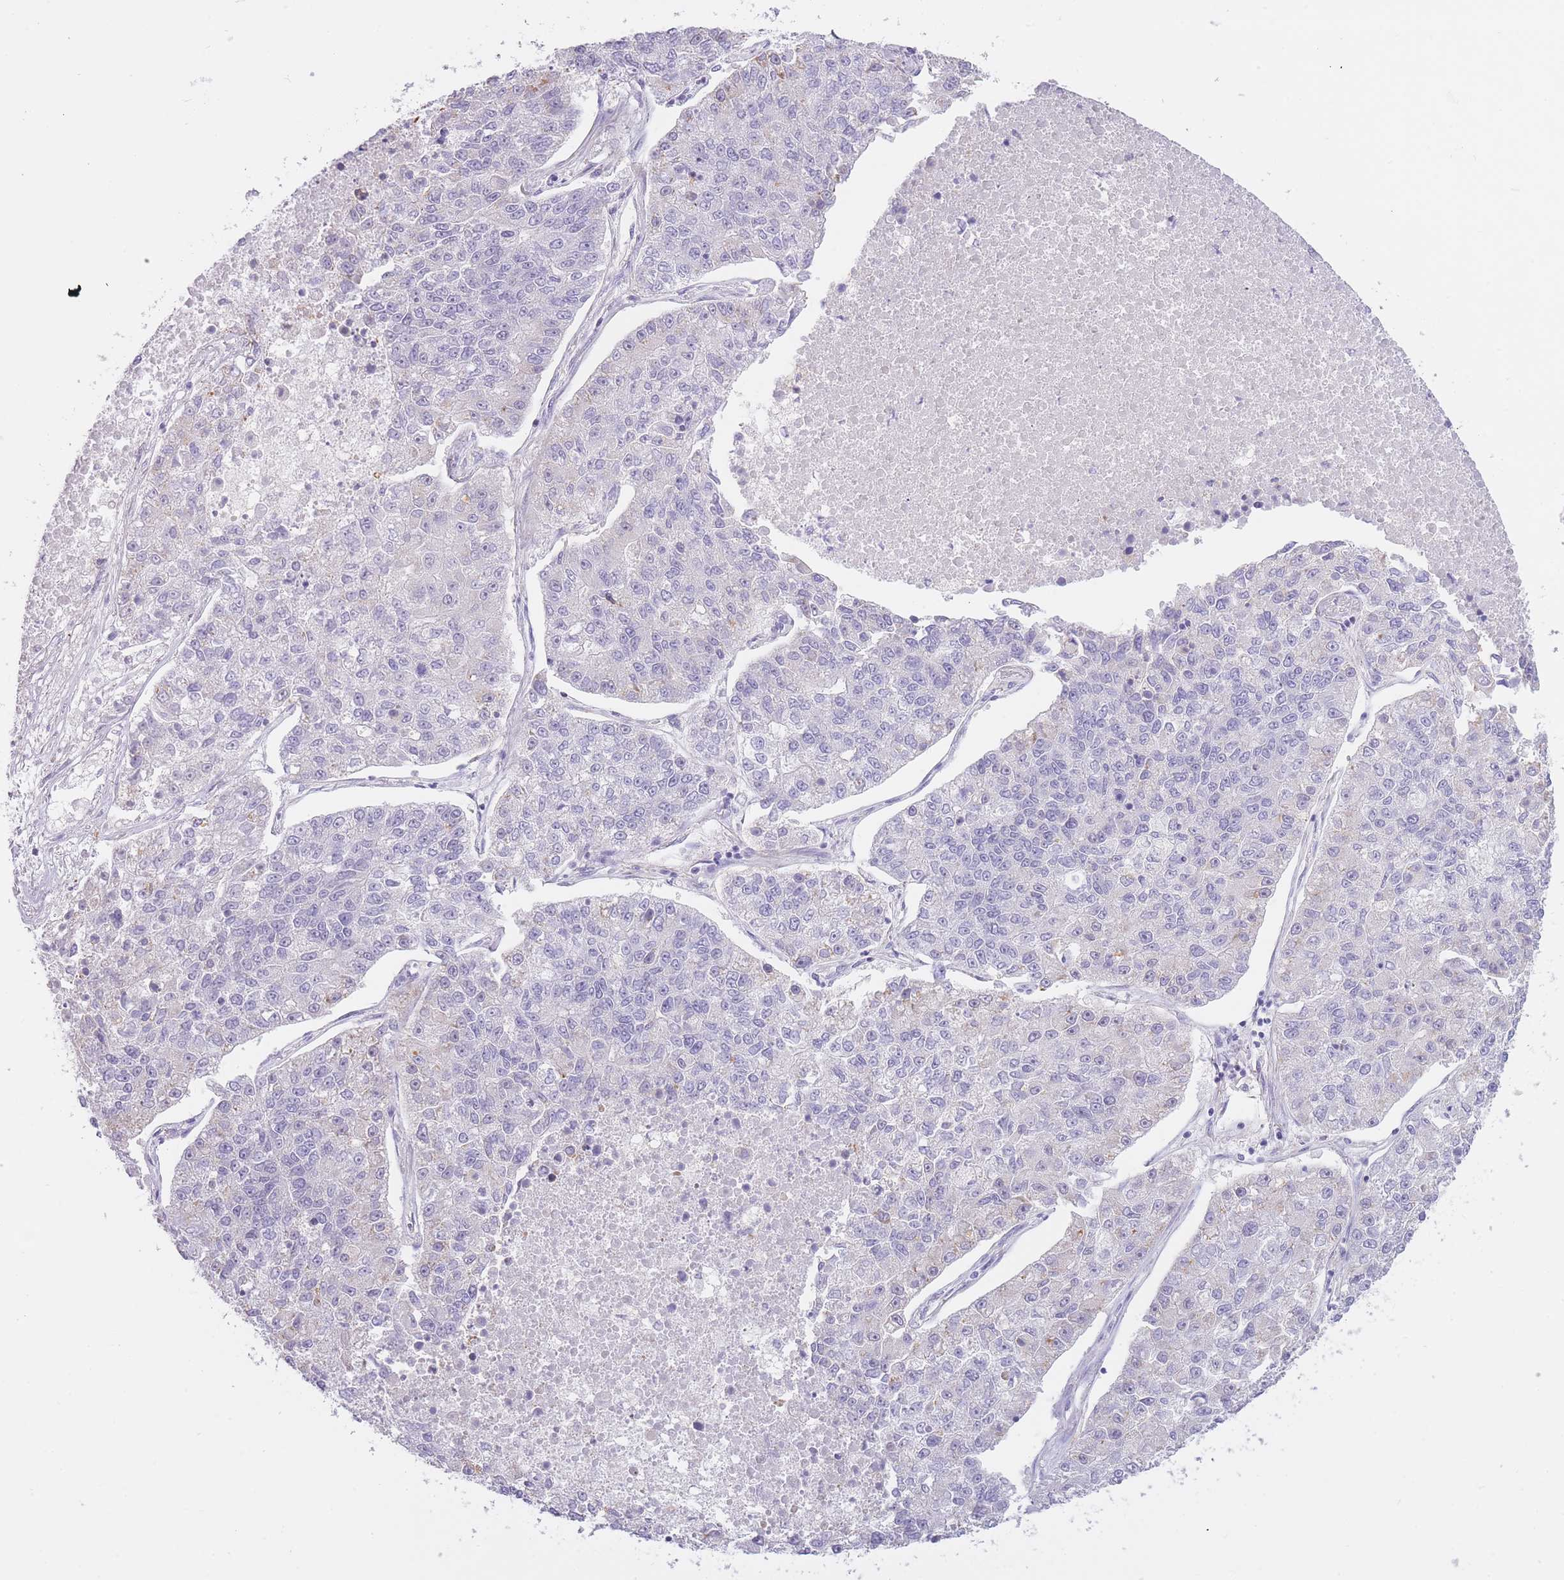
{"staining": {"intensity": "negative", "quantity": "none", "location": "none"}, "tissue": "lung cancer", "cell_type": "Tumor cells", "image_type": "cancer", "snomed": [{"axis": "morphology", "description": "Adenocarcinoma, NOS"}, {"axis": "topography", "description": "Lung"}], "caption": "Tumor cells are negative for protein expression in human lung adenocarcinoma. Brightfield microscopy of immunohistochemistry (IHC) stained with DAB (3,3'-diaminobenzidine) (brown) and hematoxylin (blue), captured at high magnification.", "gene": "IMPG1", "patient": {"sex": "male", "age": 49}}